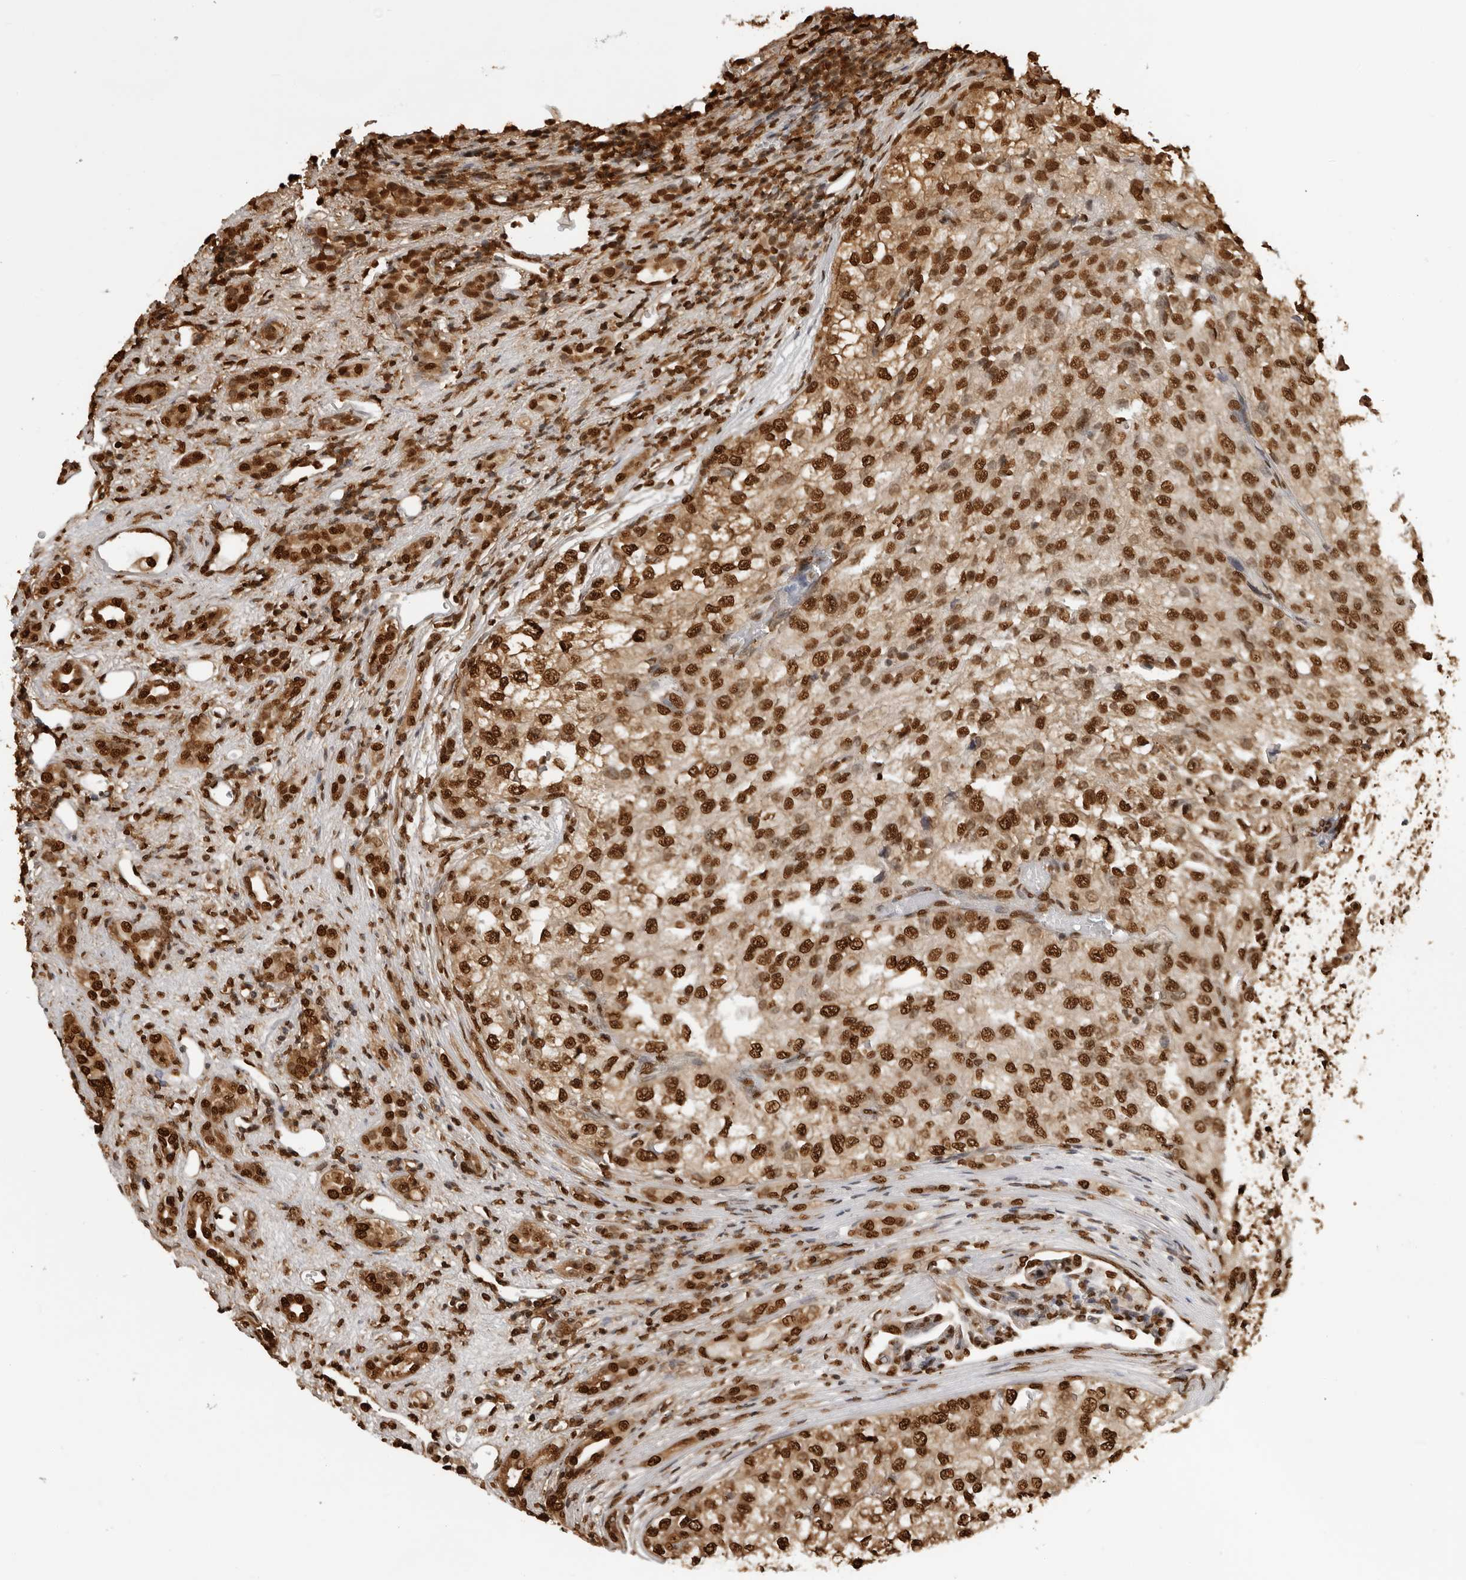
{"staining": {"intensity": "strong", "quantity": ">75%", "location": "nuclear"}, "tissue": "renal cancer", "cell_type": "Tumor cells", "image_type": "cancer", "snomed": [{"axis": "morphology", "description": "Adenocarcinoma, NOS"}, {"axis": "topography", "description": "Kidney"}], "caption": "Protein staining of renal cancer (adenocarcinoma) tissue demonstrates strong nuclear expression in about >75% of tumor cells. The protein of interest is shown in brown color, while the nuclei are stained blue.", "gene": "ZFP91", "patient": {"sex": "female", "age": 54}}